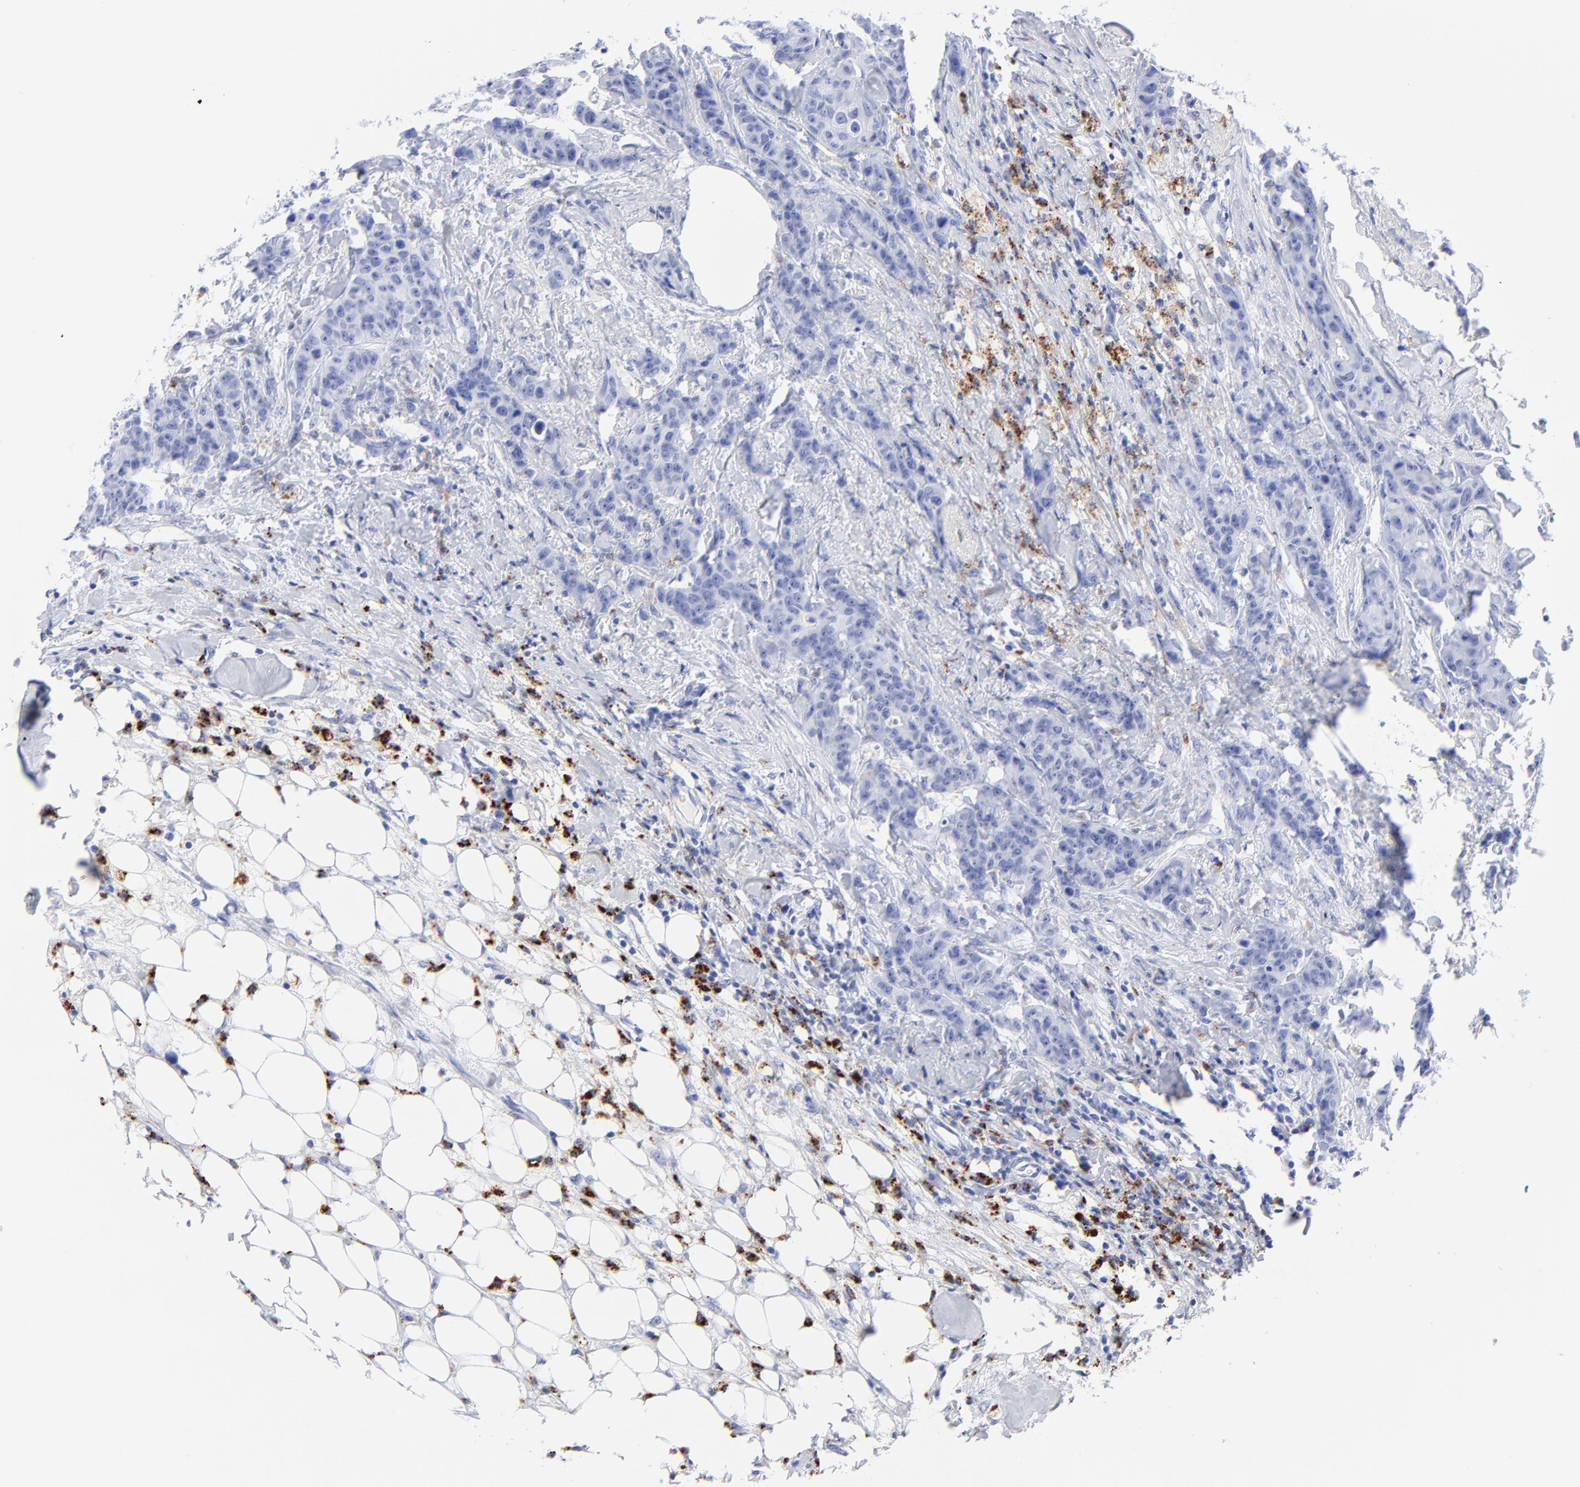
{"staining": {"intensity": "negative", "quantity": "none", "location": "none"}, "tissue": "breast cancer", "cell_type": "Tumor cells", "image_type": "cancer", "snomed": [{"axis": "morphology", "description": "Duct carcinoma"}, {"axis": "topography", "description": "Breast"}], "caption": "Tumor cells are negative for brown protein staining in breast cancer.", "gene": "CPVL", "patient": {"sex": "female", "age": 40}}